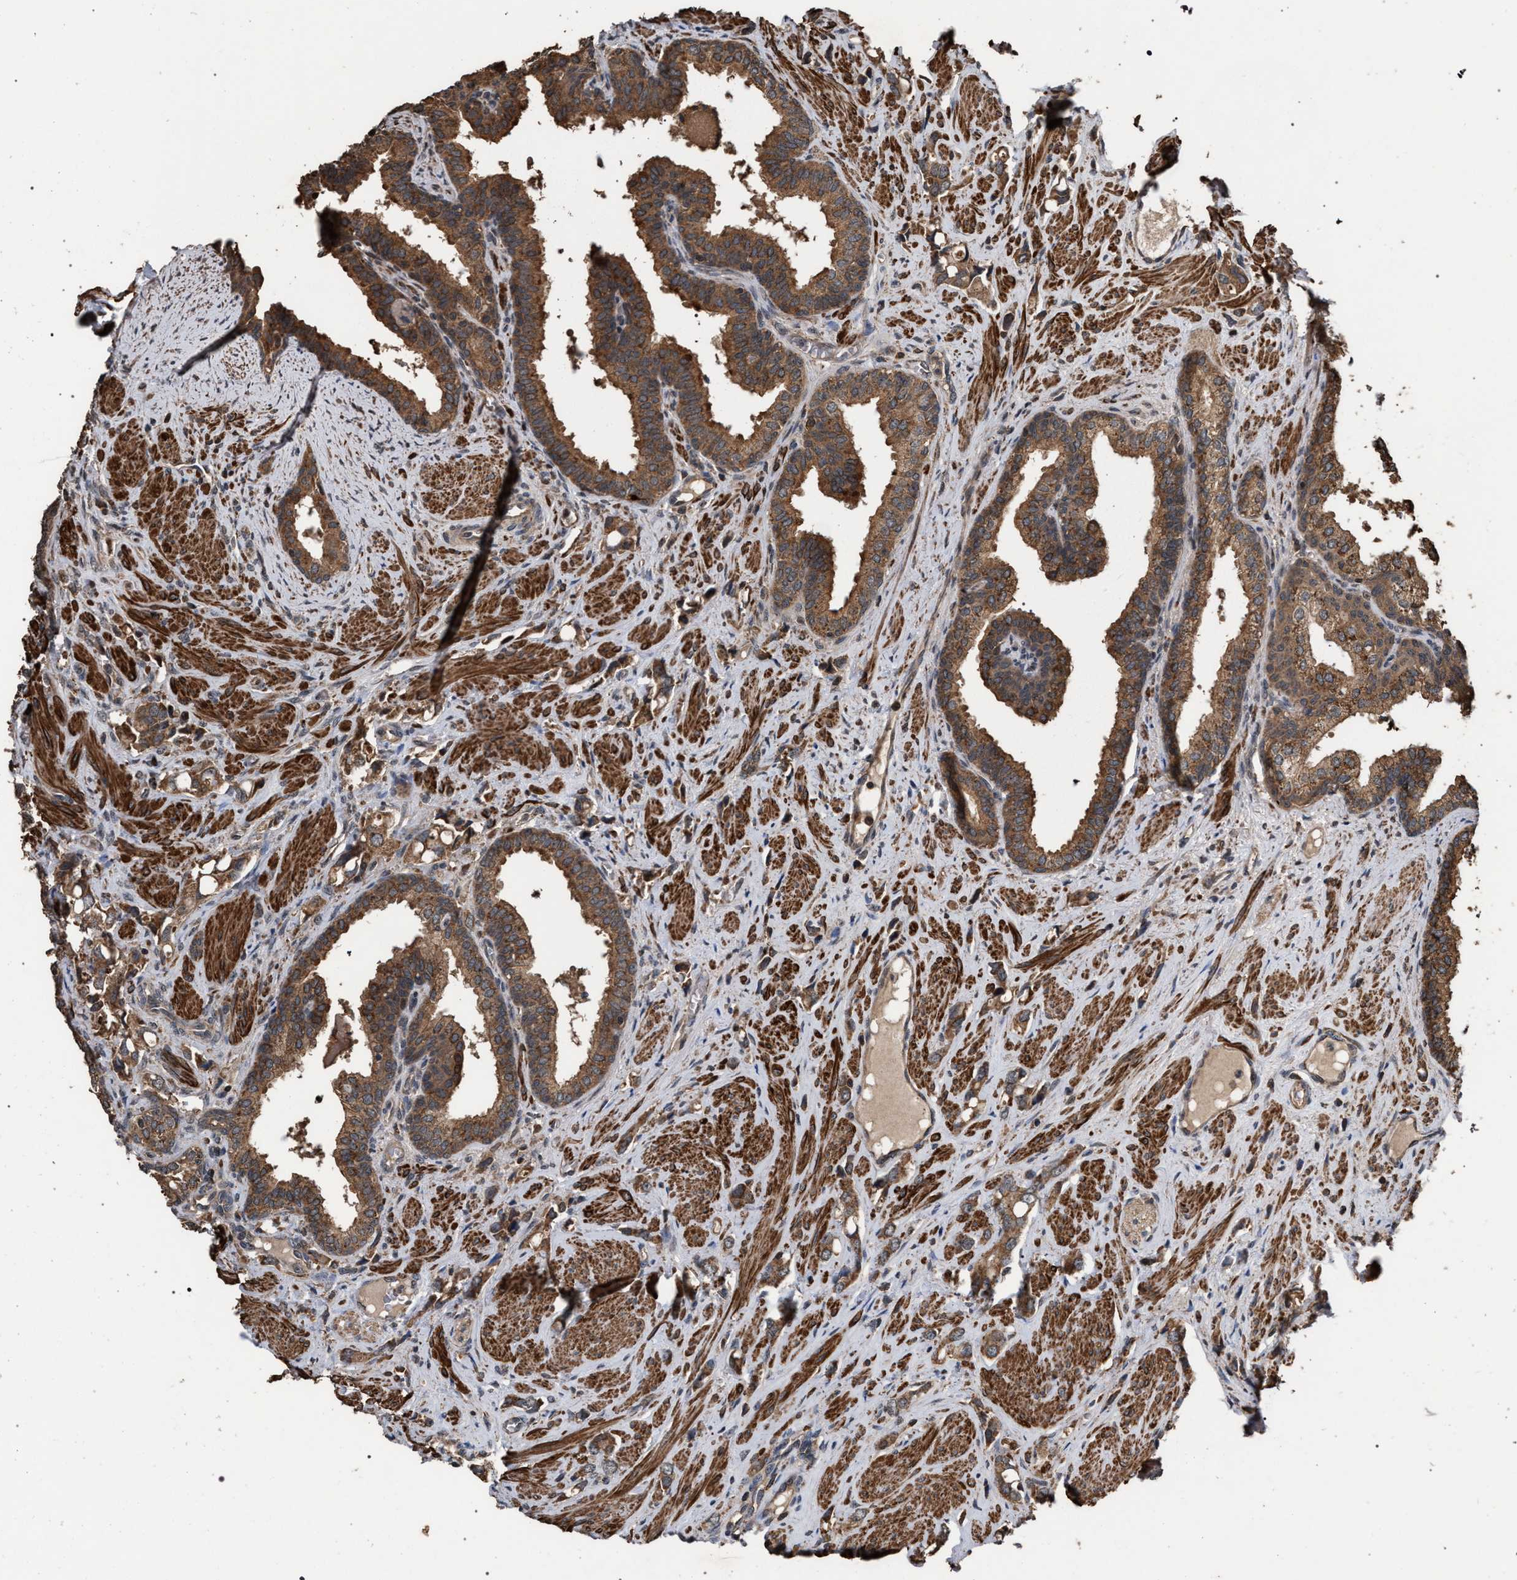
{"staining": {"intensity": "moderate", "quantity": ">75%", "location": "cytoplasmic/membranous"}, "tissue": "prostate cancer", "cell_type": "Tumor cells", "image_type": "cancer", "snomed": [{"axis": "morphology", "description": "Adenocarcinoma, High grade"}, {"axis": "topography", "description": "Prostate"}], "caption": "Immunohistochemistry photomicrograph of prostate cancer (adenocarcinoma (high-grade)) stained for a protein (brown), which exhibits medium levels of moderate cytoplasmic/membranous positivity in about >75% of tumor cells.", "gene": "NAA35", "patient": {"sex": "male", "age": 52}}